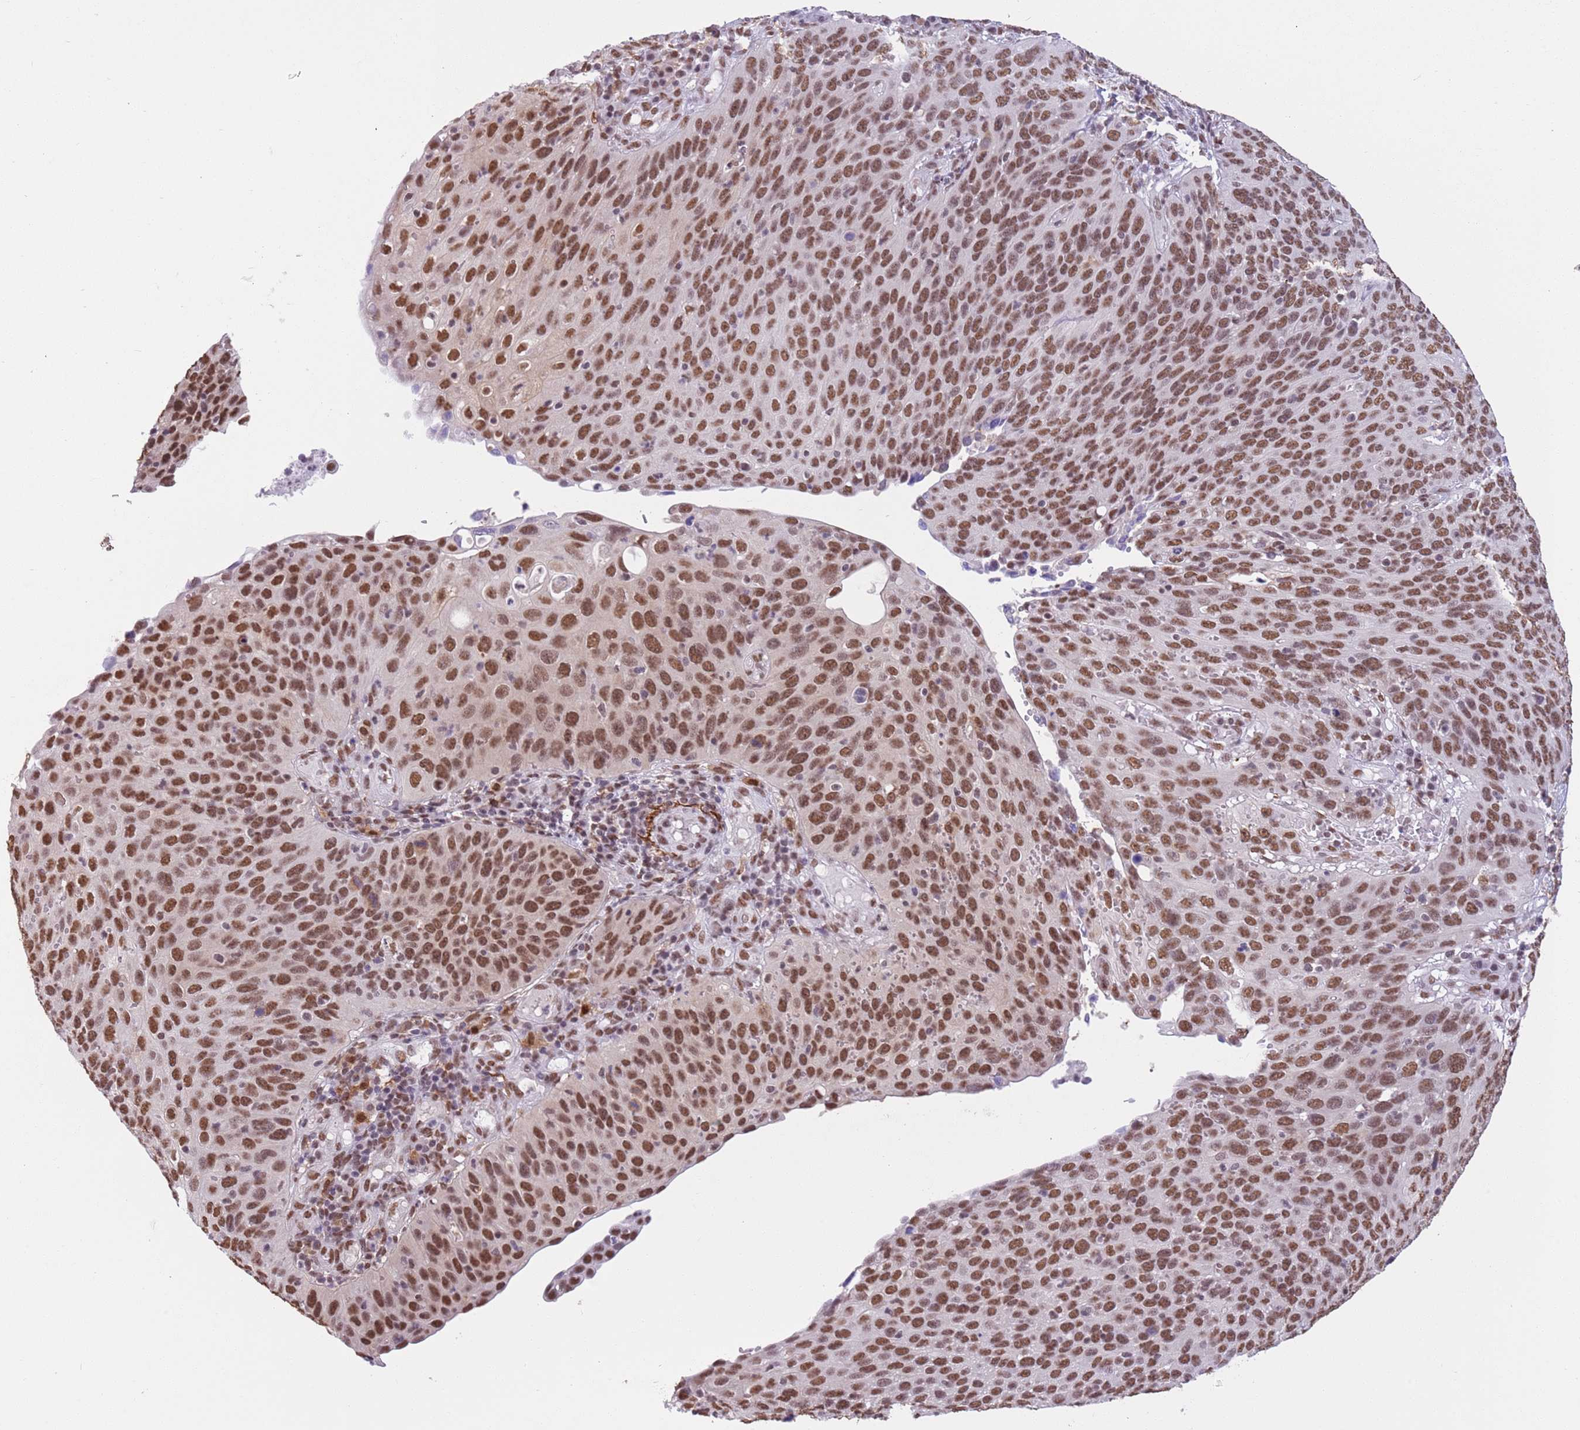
{"staining": {"intensity": "moderate", "quantity": ">75%", "location": "nuclear"}, "tissue": "cervical cancer", "cell_type": "Tumor cells", "image_type": "cancer", "snomed": [{"axis": "morphology", "description": "Squamous cell carcinoma, NOS"}, {"axis": "topography", "description": "Cervix"}], "caption": "Protein expression analysis of human cervical squamous cell carcinoma reveals moderate nuclear expression in about >75% of tumor cells.", "gene": "TRIM32", "patient": {"sex": "female", "age": 36}}